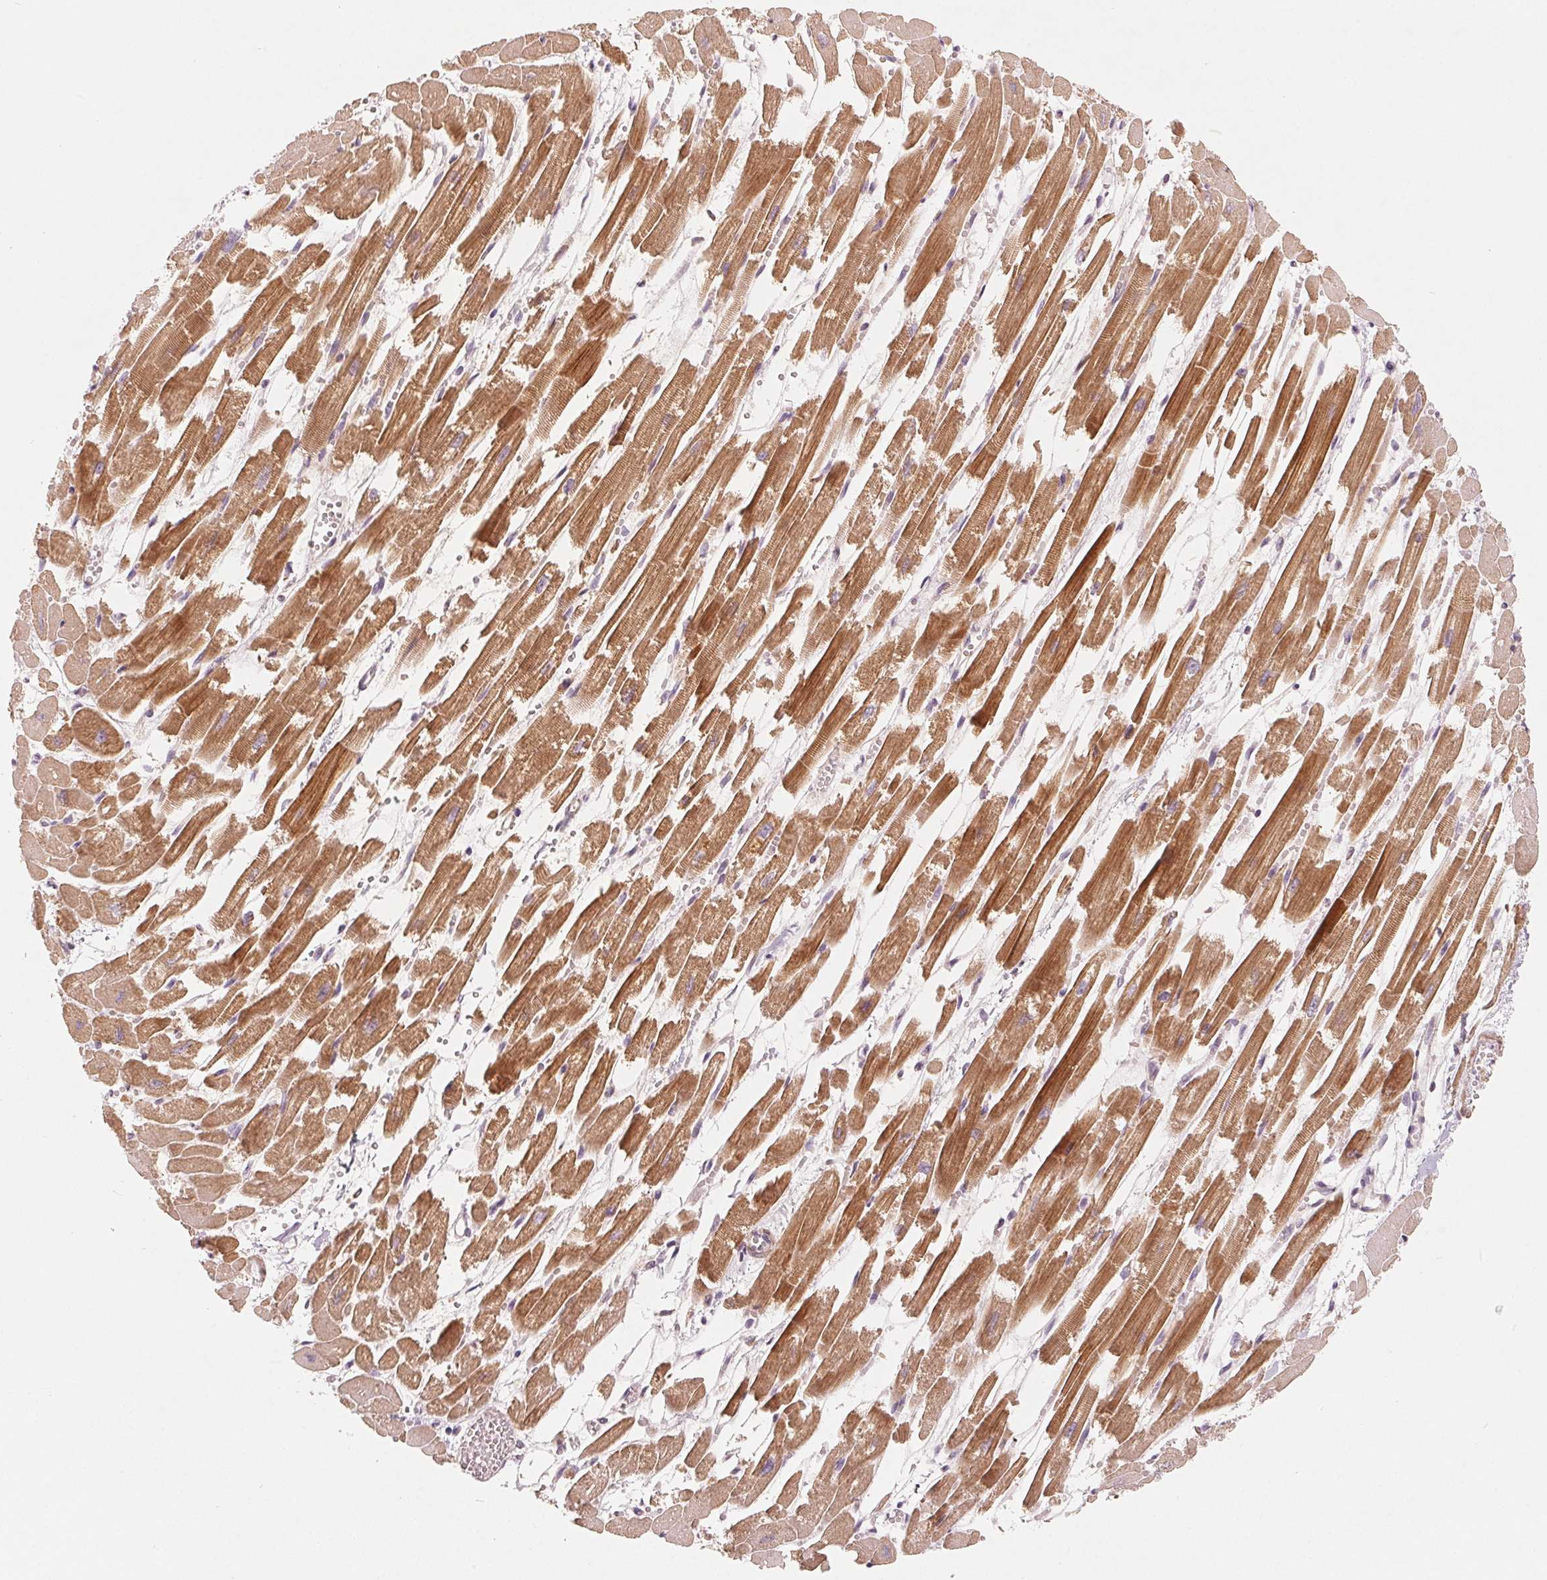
{"staining": {"intensity": "moderate", "quantity": ">75%", "location": "cytoplasmic/membranous"}, "tissue": "heart muscle", "cell_type": "Cardiomyocytes", "image_type": "normal", "snomed": [{"axis": "morphology", "description": "Normal tissue, NOS"}, {"axis": "topography", "description": "Heart"}], "caption": "Protein expression analysis of benign heart muscle demonstrates moderate cytoplasmic/membranous expression in about >75% of cardiomyocytes.", "gene": "GHITM", "patient": {"sex": "female", "age": 52}}